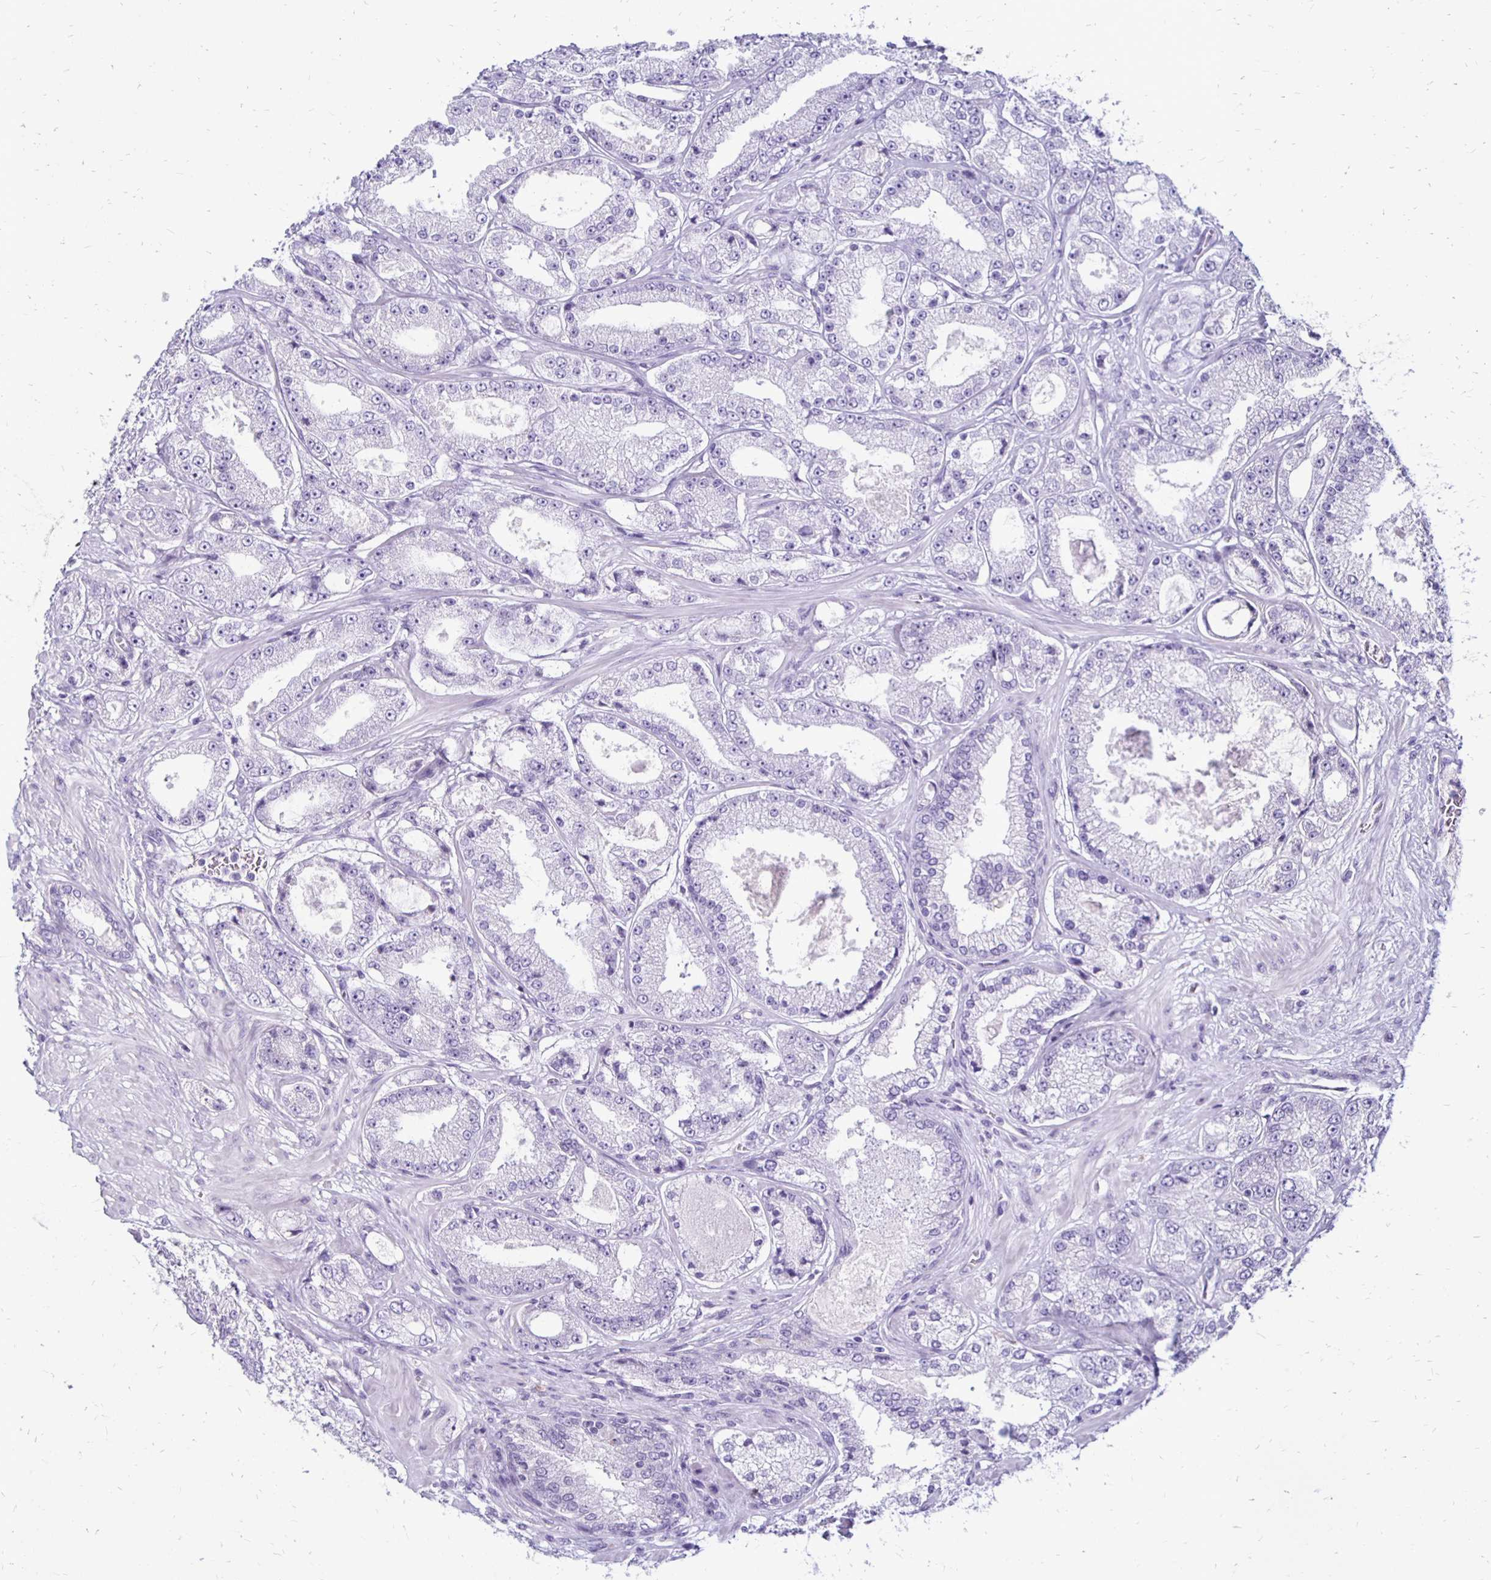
{"staining": {"intensity": "negative", "quantity": "none", "location": "none"}, "tissue": "prostate cancer", "cell_type": "Tumor cells", "image_type": "cancer", "snomed": [{"axis": "morphology", "description": "Normal tissue, NOS"}, {"axis": "morphology", "description": "Adenocarcinoma, High grade"}, {"axis": "topography", "description": "Prostate"}, {"axis": "topography", "description": "Peripheral nerve tissue"}], "caption": "Immunohistochemical staining of human prostate high-grade adenocarcinoma reveals no significant staining in tumor cells.", "gene": "RYR1", "patient": {"sex": "male", "age": 68}}